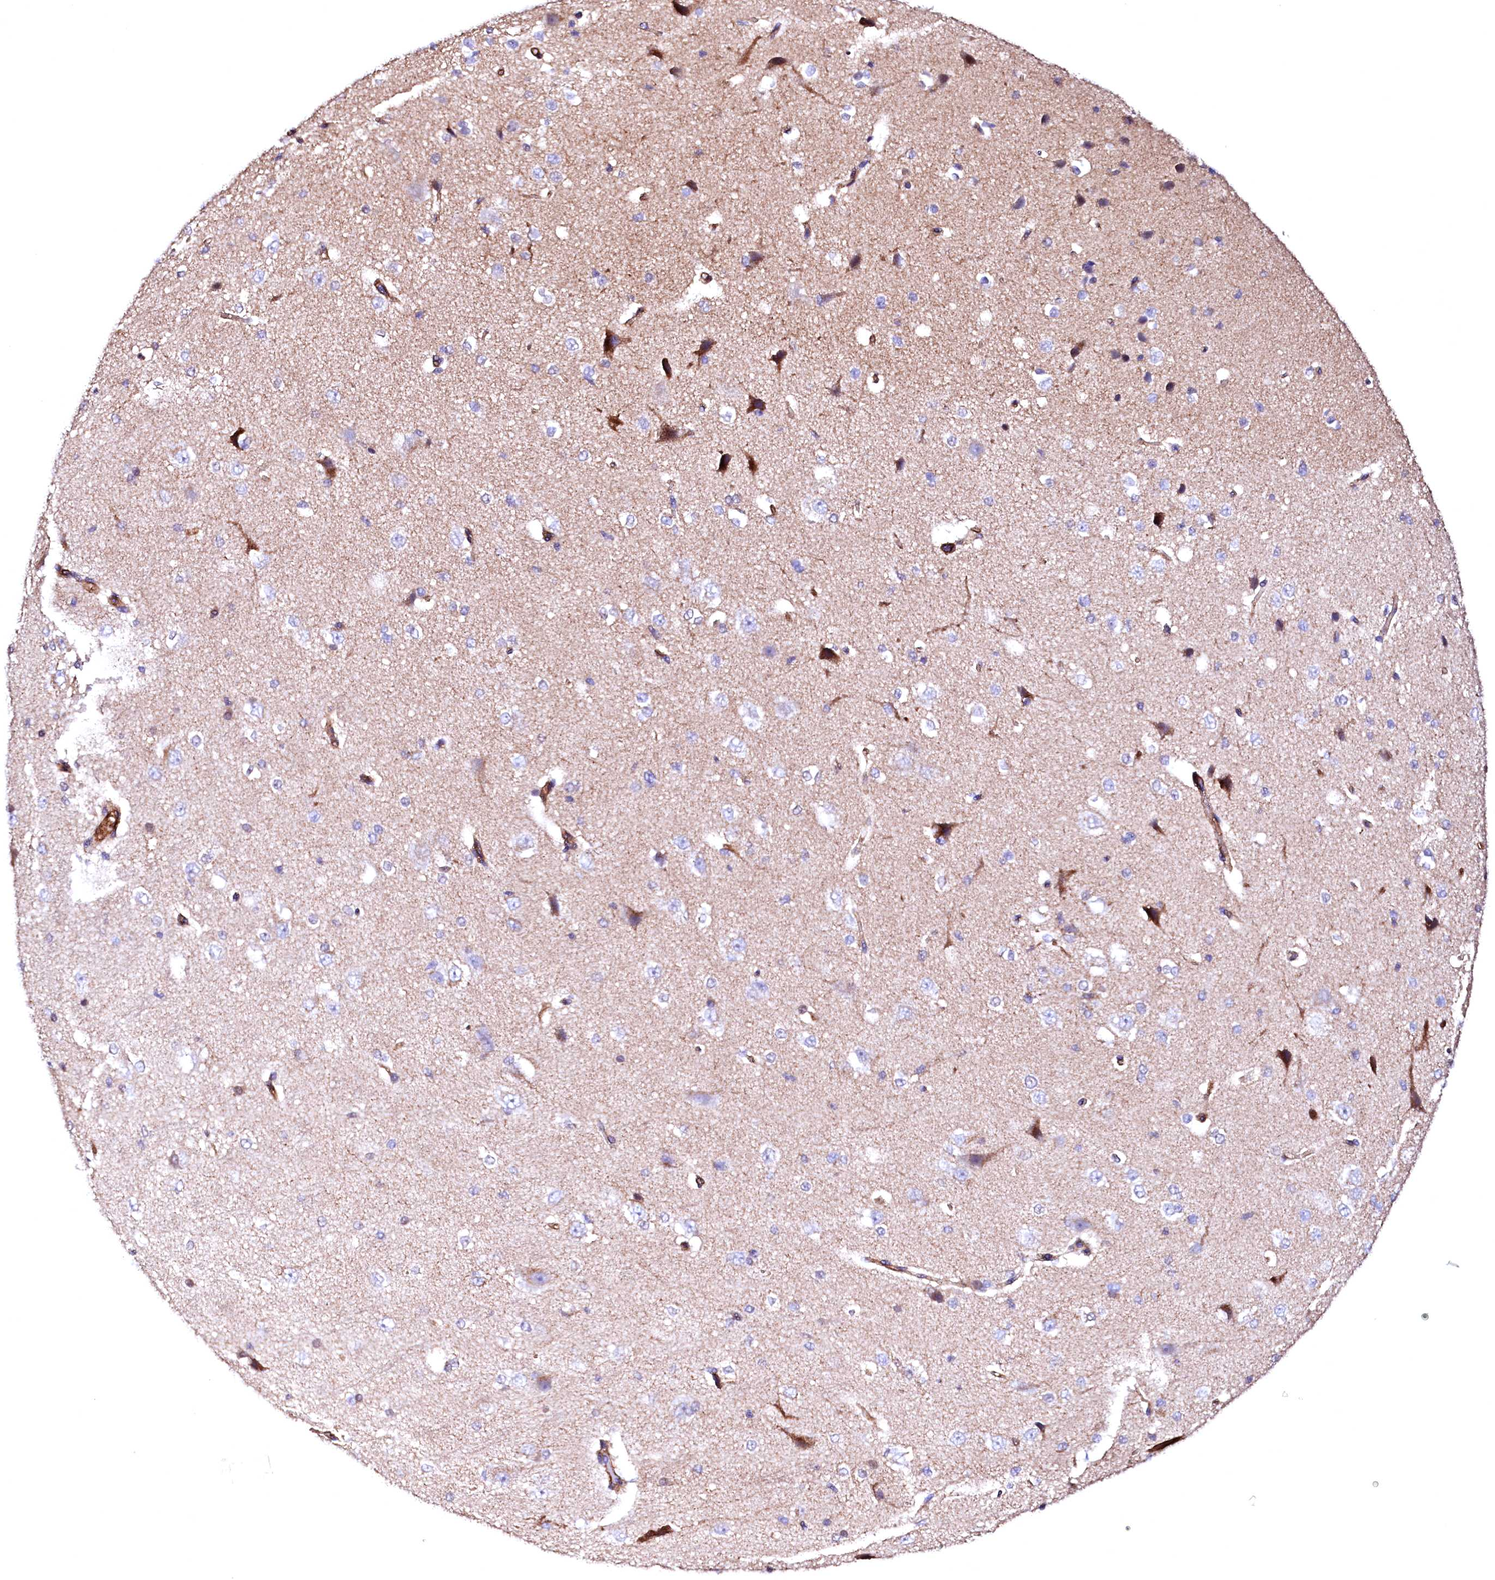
{"staining": {"intensity": "strong", "quantity": ">75%", "location": "cytoplasmic/membranous"}, "tissue": "cerebral cortex", "cell_type": "Endothelial cells", "image_type": "normal", "snomed": [{"axis": "morphology", "description": "Normal tissue, NOS"}, {"axis": "morphology", "description": "Developmental malformation"}, {"axis": "topography", "description": "Cerebral cortex"}], "caption": "A brown stain labels strong cytoplasmic/membranous expression of a protein in endothelial cells of benign cerebral cortex. (DAB = brown stain, brightfield microscopy at high magnification).", "gene": "GPR176", "patient": {"sex": "female", "age": 30}}